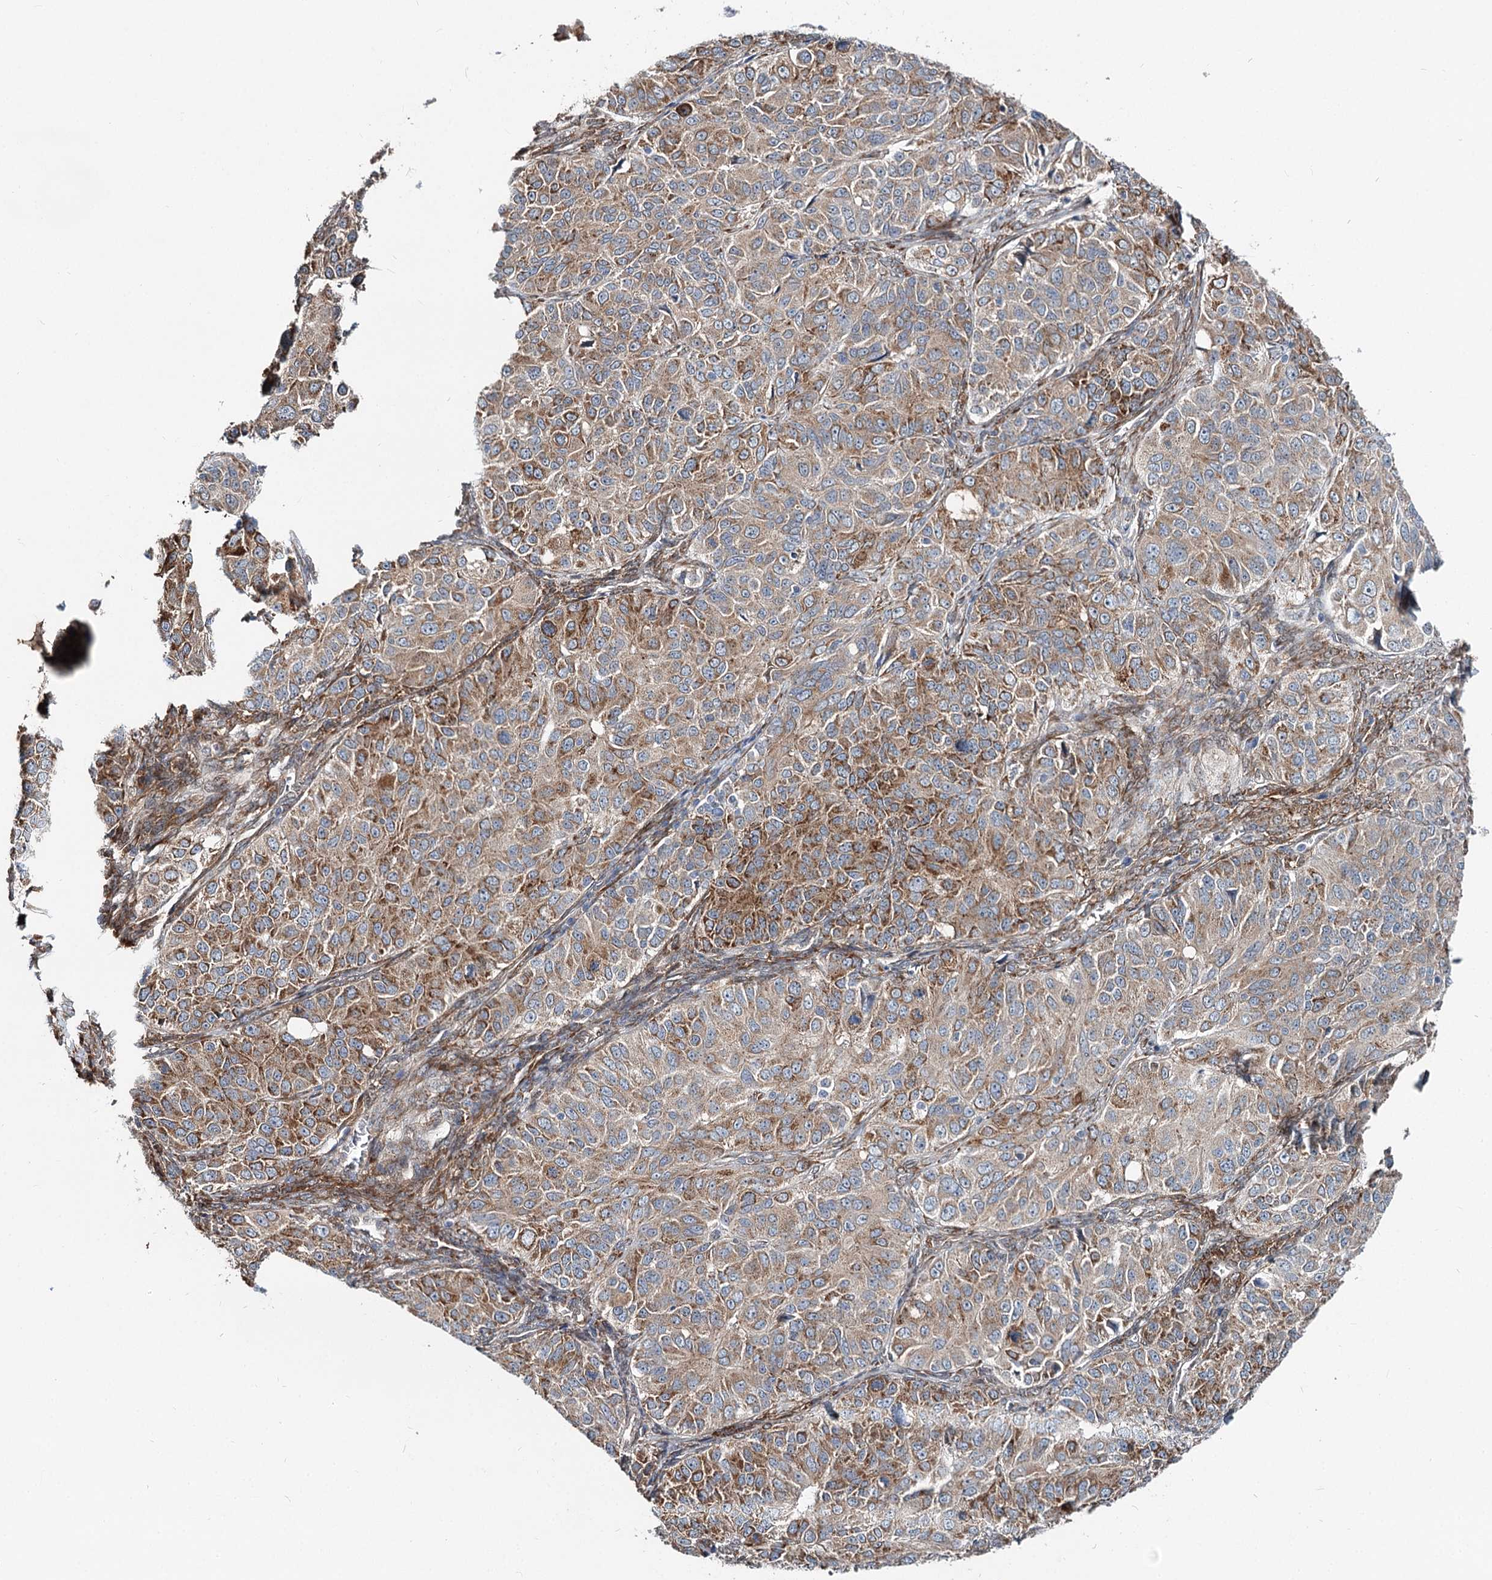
{"staining": {"intensity": "moderate", "quantity": ">75%", "location": "cytoplasmic/membranous"}, "tissue": "ovarian cancer", "cell_type": "Tumor cells", "image_type": "cancer", "snomed": [{"axis": "morphology", "description": "Carcinoma, endometroid"}, {"axis": "topography", "description": "Ovary"}], "caption": "Protein staining displays moderate cytoplasmic/membranous positivity in about >75% of tumor cells in ovarian cancer (endometroid carcinoma). The staining is performed using DAB brown chromogen to label protein expression. The nuclei are counter-stained blue using hematoxylin.", "gene": "SPART", "patient": {"sex": "female", "age": 51}}